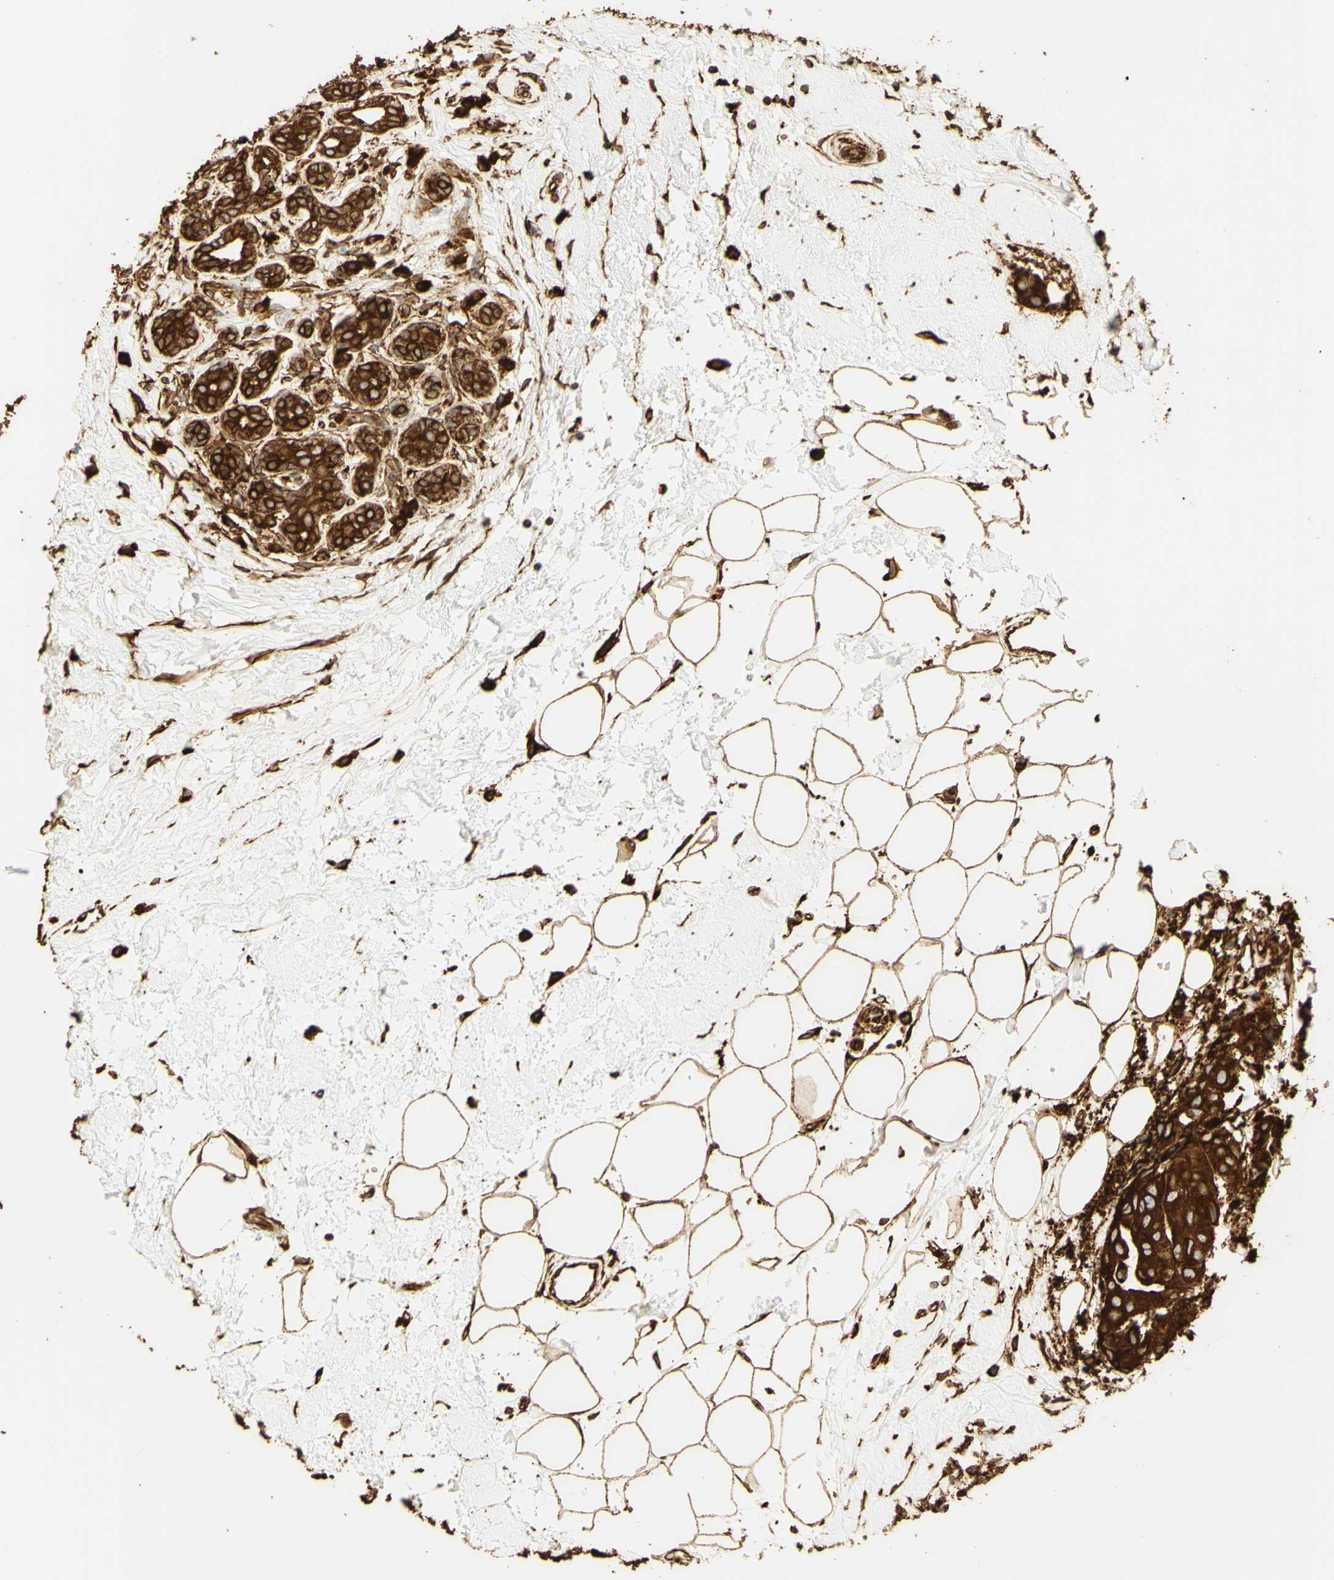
{"staining": {"intensity": "strong", "quantity": ">75%", "location": "cytoplasmic/membranous"}, "tissue": "breast cancer", "cell_type": "Tumor cells", "image_type": "cancer", "snomed": [{"axis": "morphology", "description": "Normal tissue, NOS"}, {"axis": "morphology", "description": "Duct carcinoma"}, {"axis": "topography", "description": "Breast"}], "caption": "Immunohistochemical staining of breast cancer displays high levels of strong cytoplasmic/membranous protein staining in about >75% of tumor cells.", "gene": "CANX", "patient": {"sex": "female", "age": 39}}